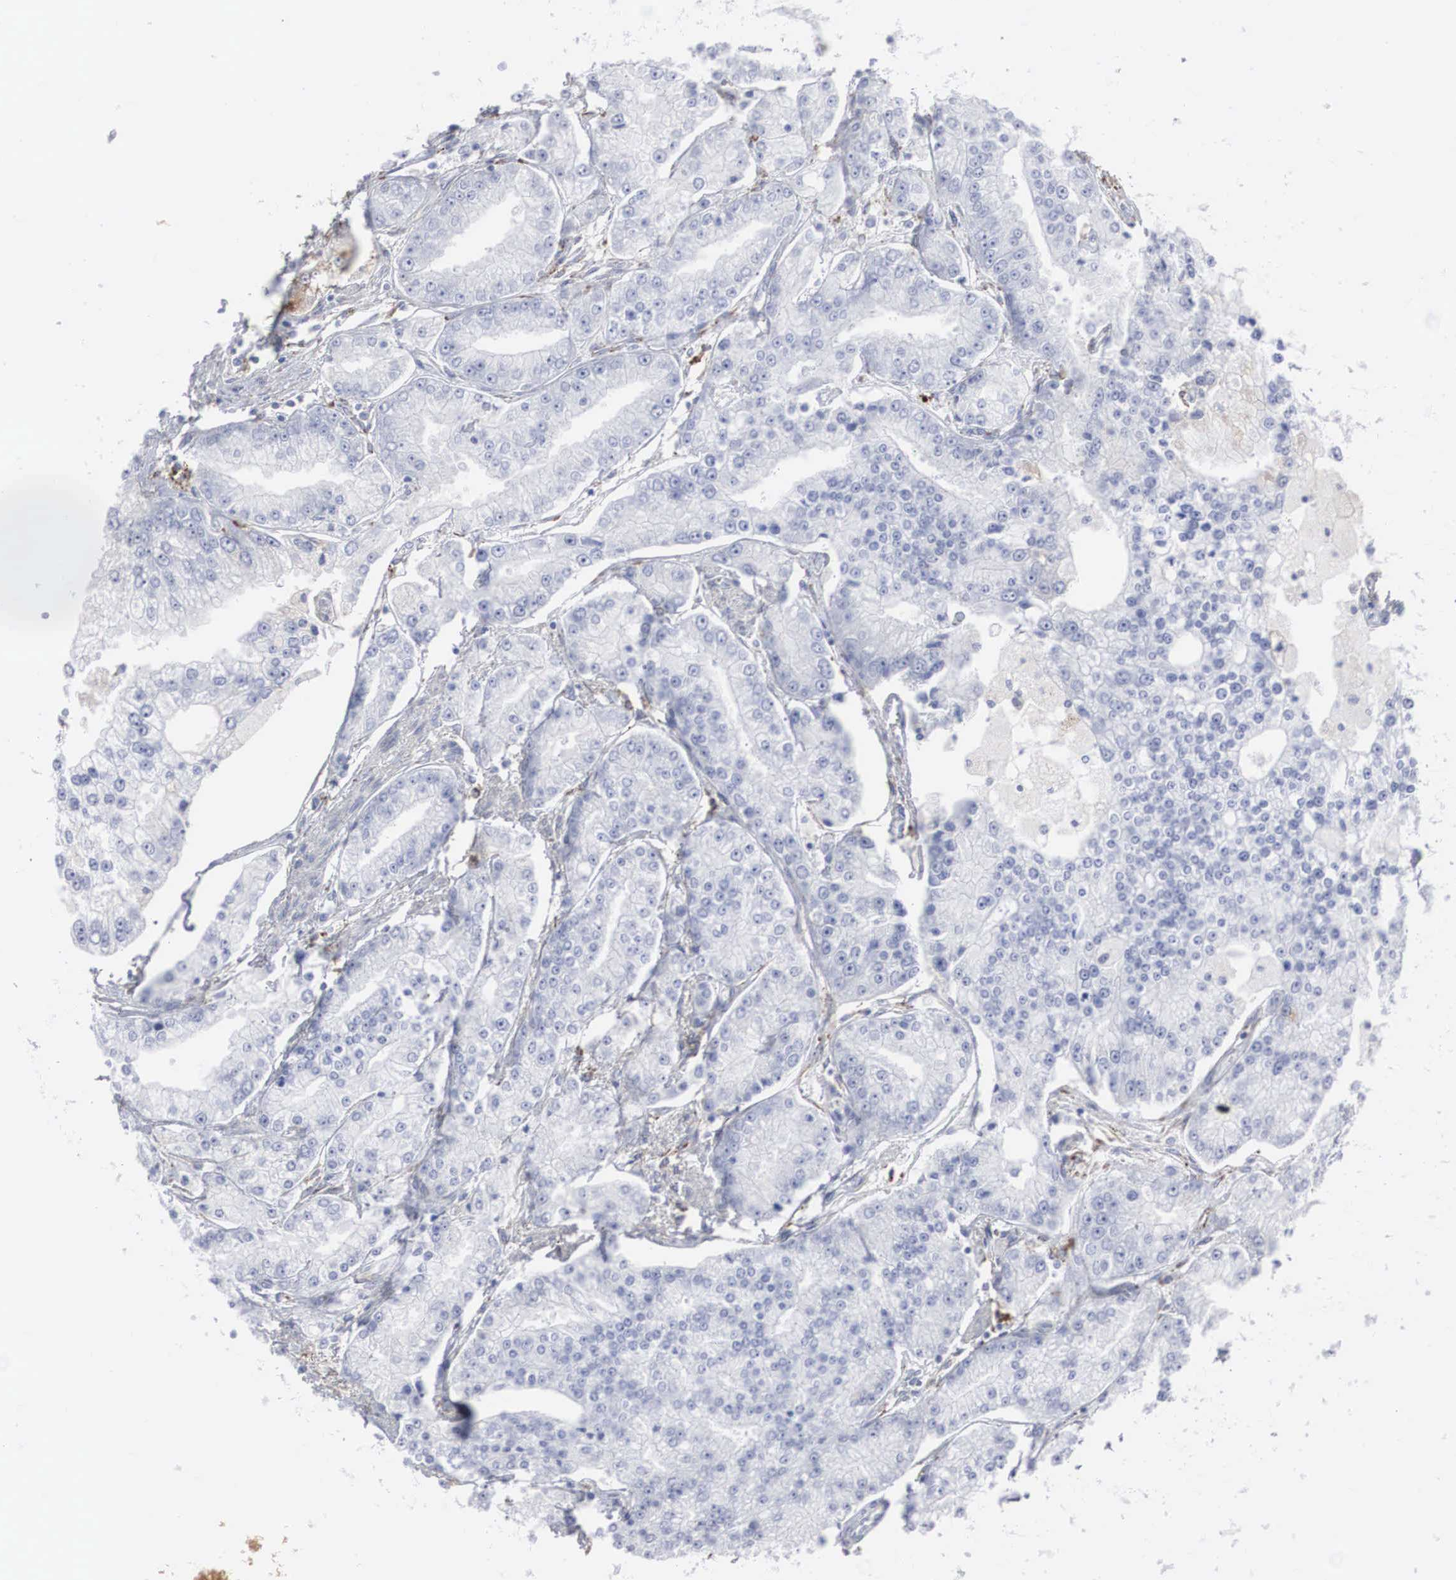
{"staining": {"intensity": "weak", "quantity": "<25%", "location": "cytoplasmic/membranous"}, "tissue": "prostate cancer", "cell_type": "Tumor cells", "image_type": "cancer", "snomed": [{"axis": "morphology", "description": "Adenocarcinoma, Medium grade"}, {"axis": "topography", "description": "Prostate"}], "caption": "DAB immunohistochemical staining of medium-grade adenocarcinoma (prostate) shows no significant staining in tumor cells.", "gene": "LGALS3BP", "patient": {"sex": "male", "age": 72}}